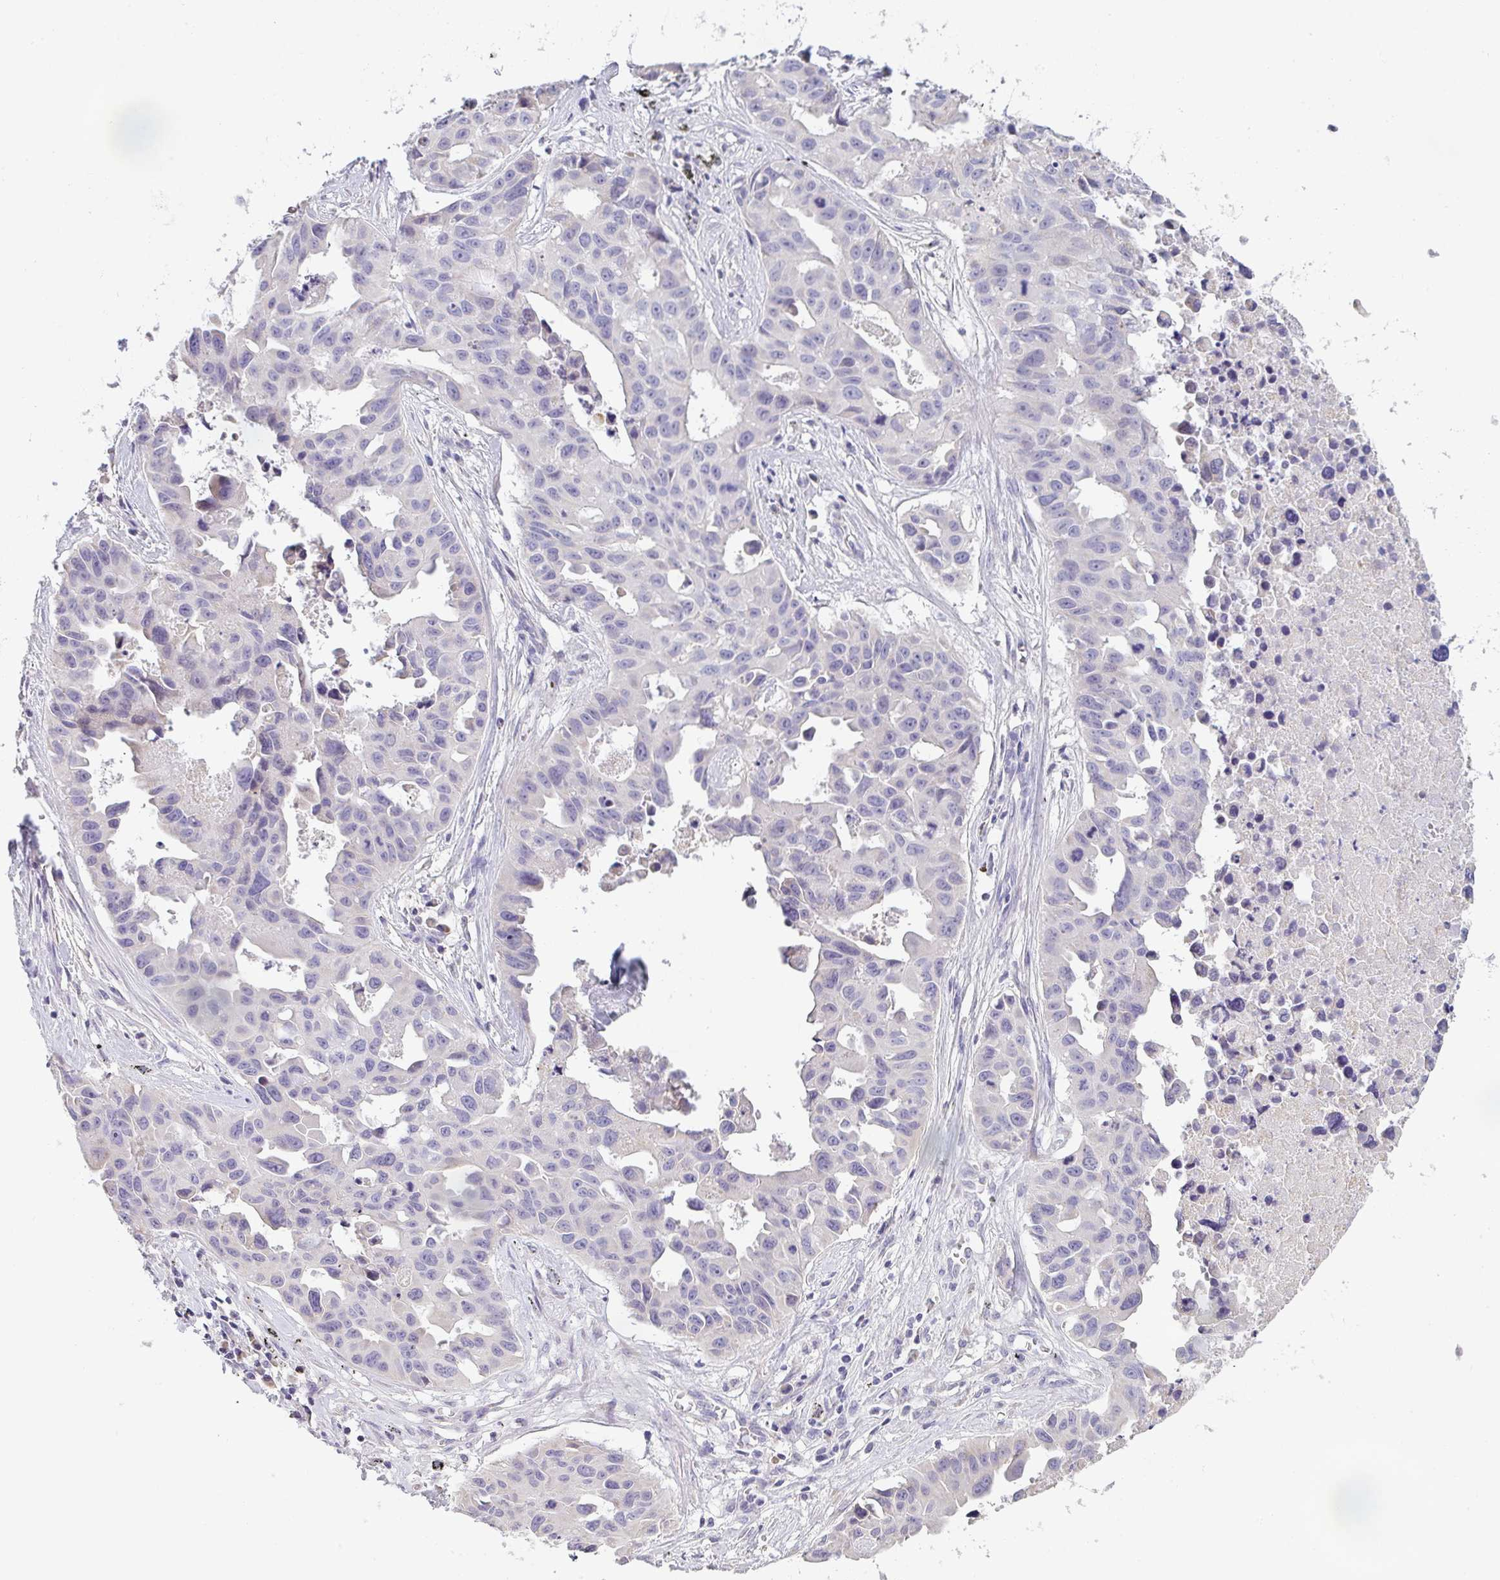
{"staining": {"intensity": "negative", "quantity": "none", "location": "none"}, "tissue": "lung cancer", "cell_type": "Tumor cells", "image_type": "cancer", "snomed": [{"axis": "morphology", "description": "Adenocarcinoma, NOS"}, {"axis": "topography", "description": "Lymph node"}, {"axis": "topography", "description": "Lung"}], "caption": "High magnification brightfield microscopy of adenocarcinoma (lung) stained with DAB (3,3'-diaminobenzidine) (brown) and counterstained with hematoxylin (blue): tumor cells show no significant expression.", "gene": "CACNA1S", "patient": {"sex": "male", "age": 64}}